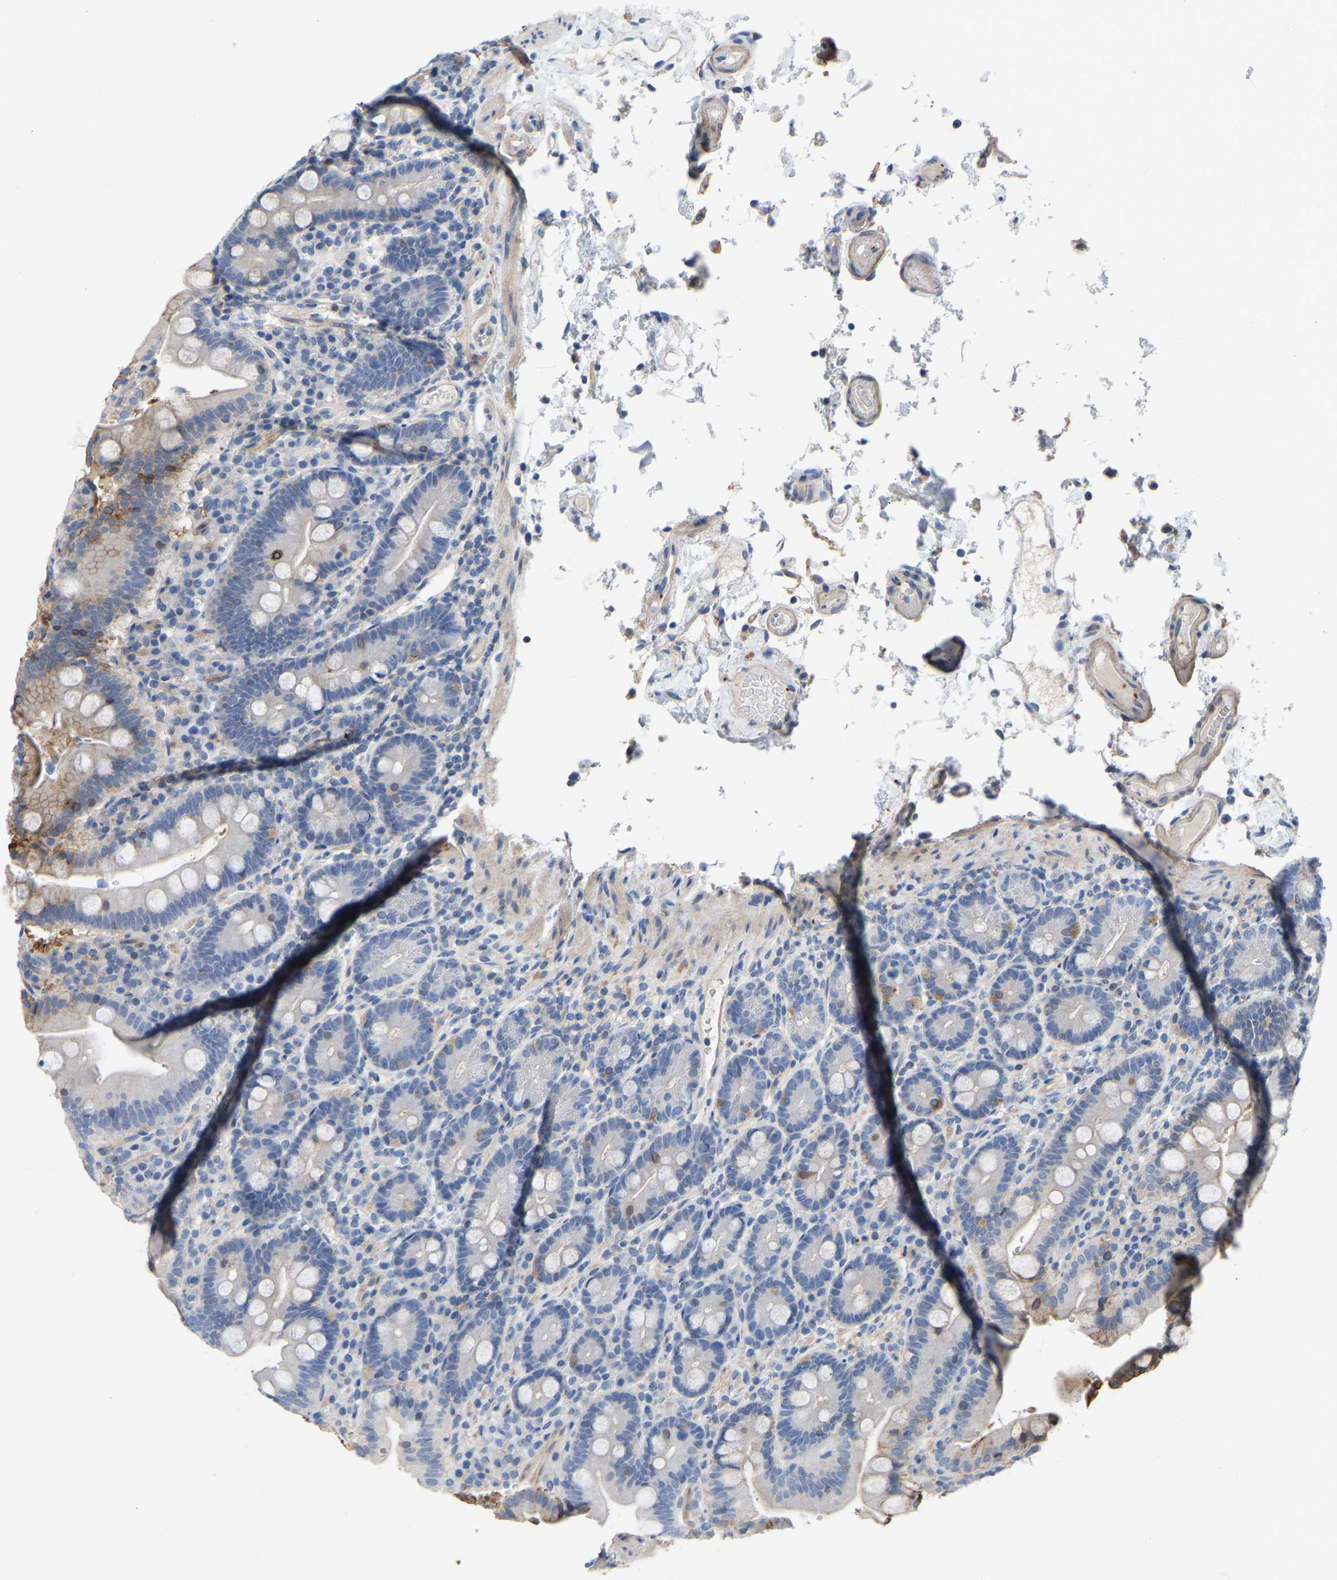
{"staining": {"intensity": "moderate", "quantity": "25%-75%", "location": "cytoplasmic/membranous"}, "tissue": "duodenum", "cell_type": "Glandular cells", "image_type": "normal", "snomed": [{"axis": "morphology", "description": "Normal tissue, NOS"}, {"axis": "topography", "description": "Small intestine, NOS"}], "caption": "This image reveals immunohistochemistry (IHC) staining of unremarkable human duodenum, with medium moderate cytoplasmic/membranous expression in about 25%-75% of glandular cells.", "gene": "ZNF449", "patient": {"sex": "female", "age": 71}}